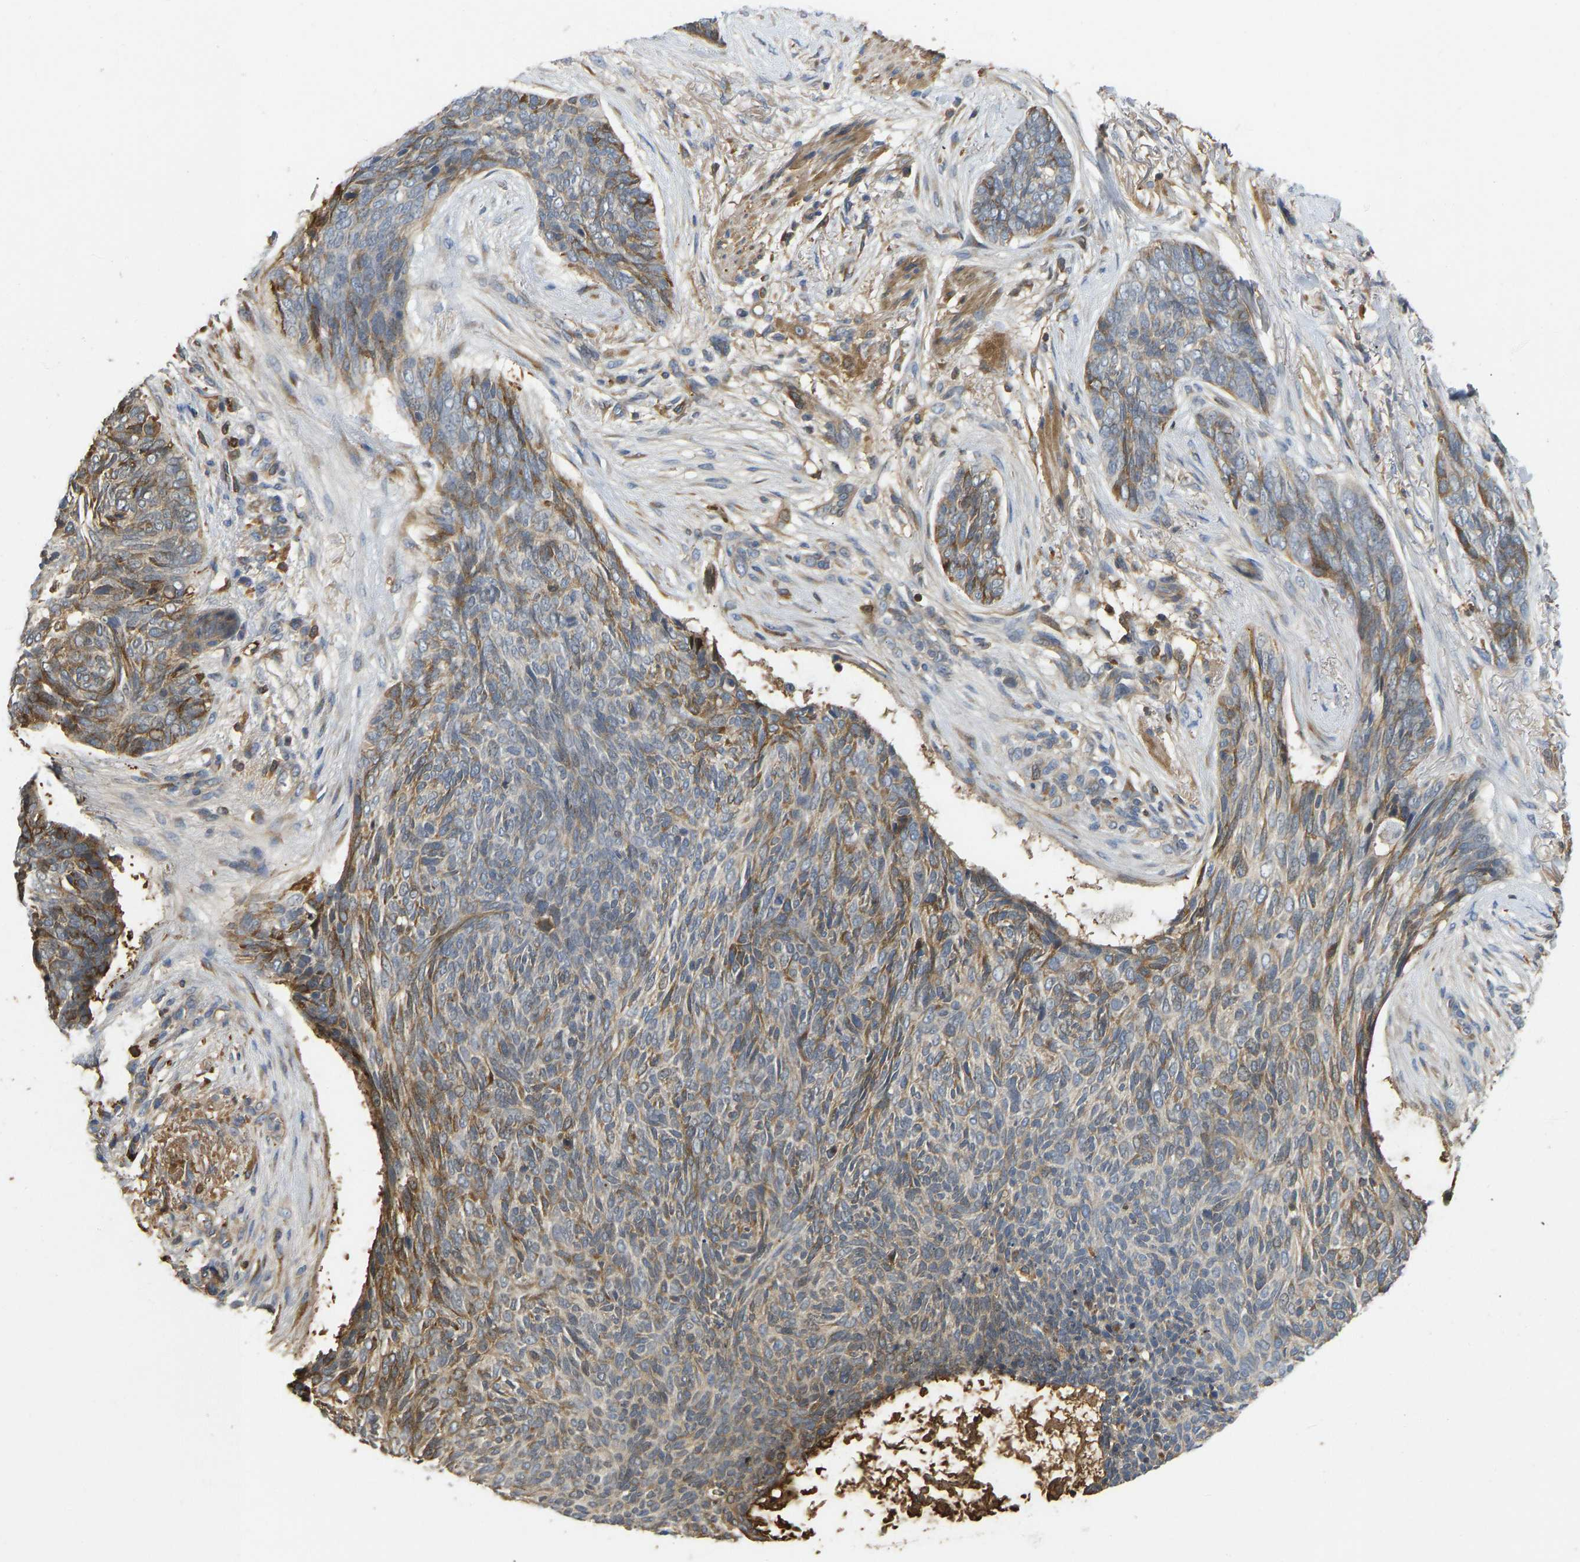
{"staining": {"intensity": "moderate", "quantity": "25%-75%", "location": "cytoplasmic/membranous"}, "tissue": "skin cancer", "cell_type": "Tumor cells", "image_type": "cancer", "snomed": [{"axis": "morphology", "description": "Basal cell carcinoma"}, {"axis": "topography", "description": "Skin"}], "caption": "Human skin basal cell carcinoma stained with a brown dye exhibits moderate cytoplasmic/membranous positive staining in approximately 25%-75% of tumor cells.", "gene": "VCPKMT", "patient": {"sex": "female", "age": 84}}